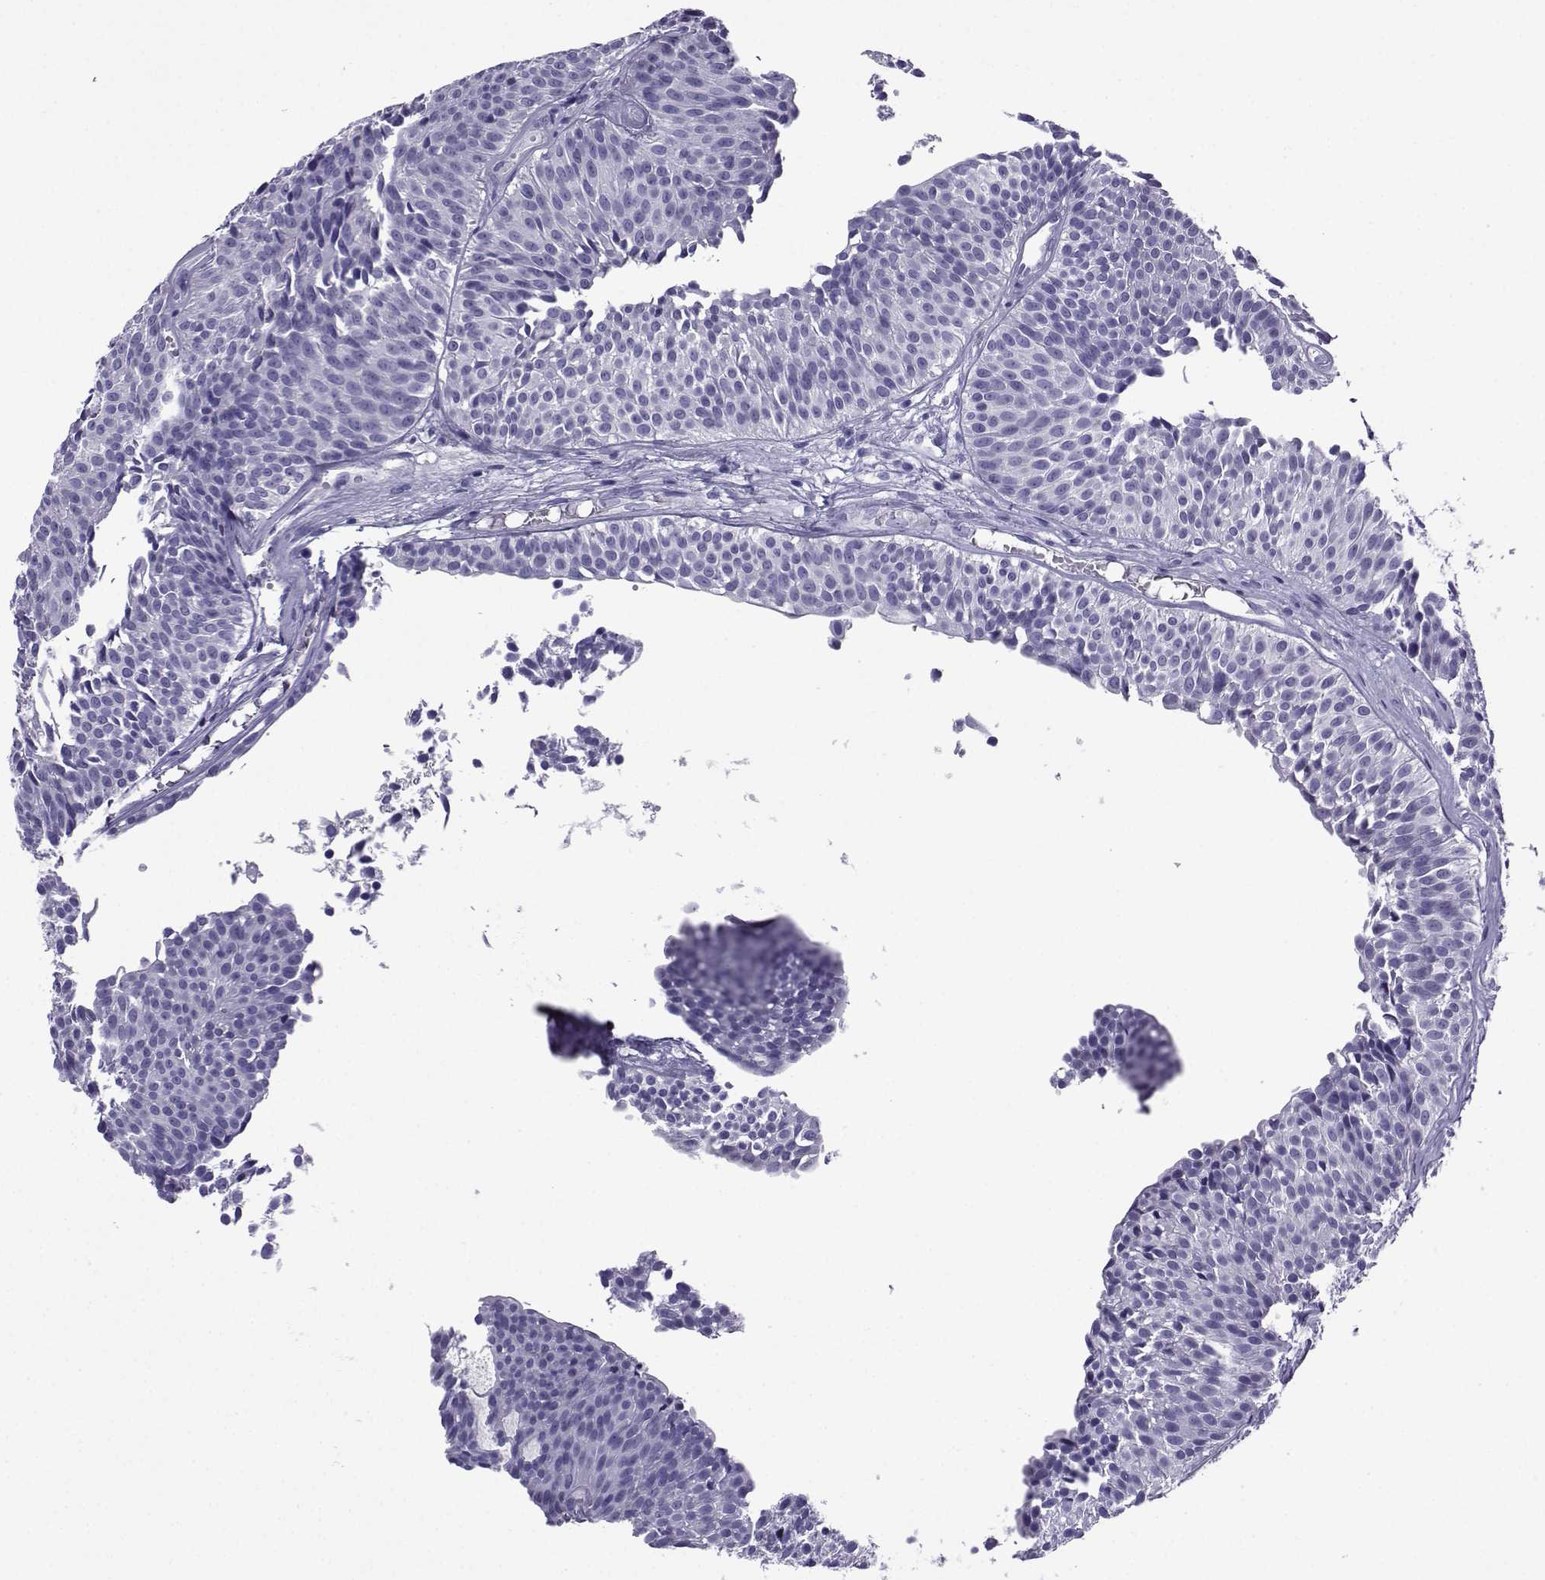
{"staining": {"intensity": "negative", "quantity": "none", "location": "none"}, "tissue": "urothelial cancer", "cell_type": "Tumor cells", "image_type": "cancer", "snomed": [{"axis": "morphology", "description": "Urothelial carcinoma, Low grade"}, {"axis": "topography", "description": "Urinary bladder"}], "caption": "Immunohistochemistry (IHC) photomicrograph of human urothelial carcinoma (low-grade) stained for a protein (brown), which exhibits no staining in tumor cells. (IHC, brightfield microscopy, high magnification).", "gene": "CRYBB1", "patient": {"sex": "male", "age": 63}}